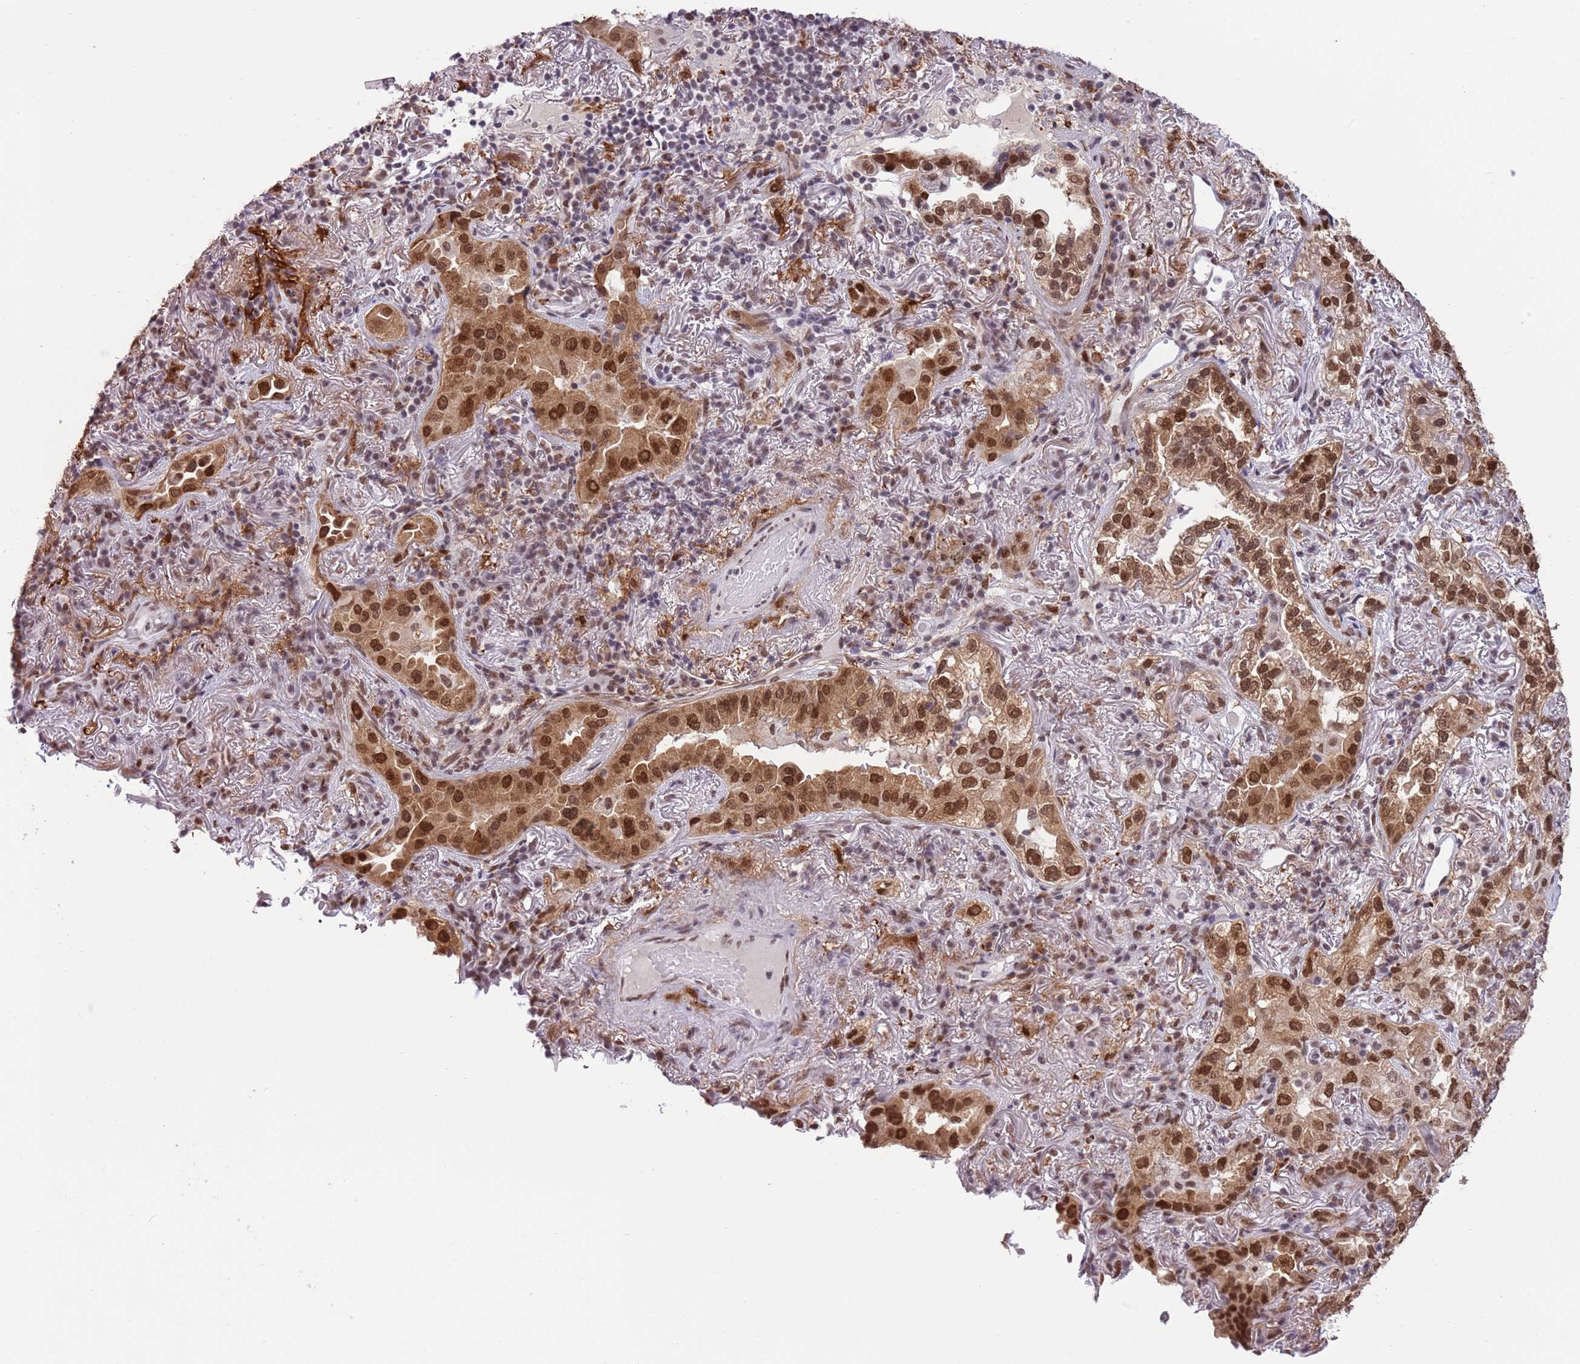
{"staining": {"intensity": "strong", "quantity": ">75%", "location": "cytoplasmic/membranous,nuclear"}, "tissue": "lung cancer", "cell_type": "Tumor cells", "image_type": "cancer", "snomed": [{"axis": "morphology", "description": "Adenocarcinoma, NOS"}, {"axis": "topography", "description": "Lung"}], "caption": "High-magnification brightfield microscopy of lung cancer (adenocarcinoma) stained with DAB (brown) and counterstained with hematoxylin (blue). tumor cells exhibit strong cytoplasmic/membranous and nuclear staining is identified in approximately>75% of cells.", "gene": "TRIM32", "patient": {"sex": "female", "age": 69}}